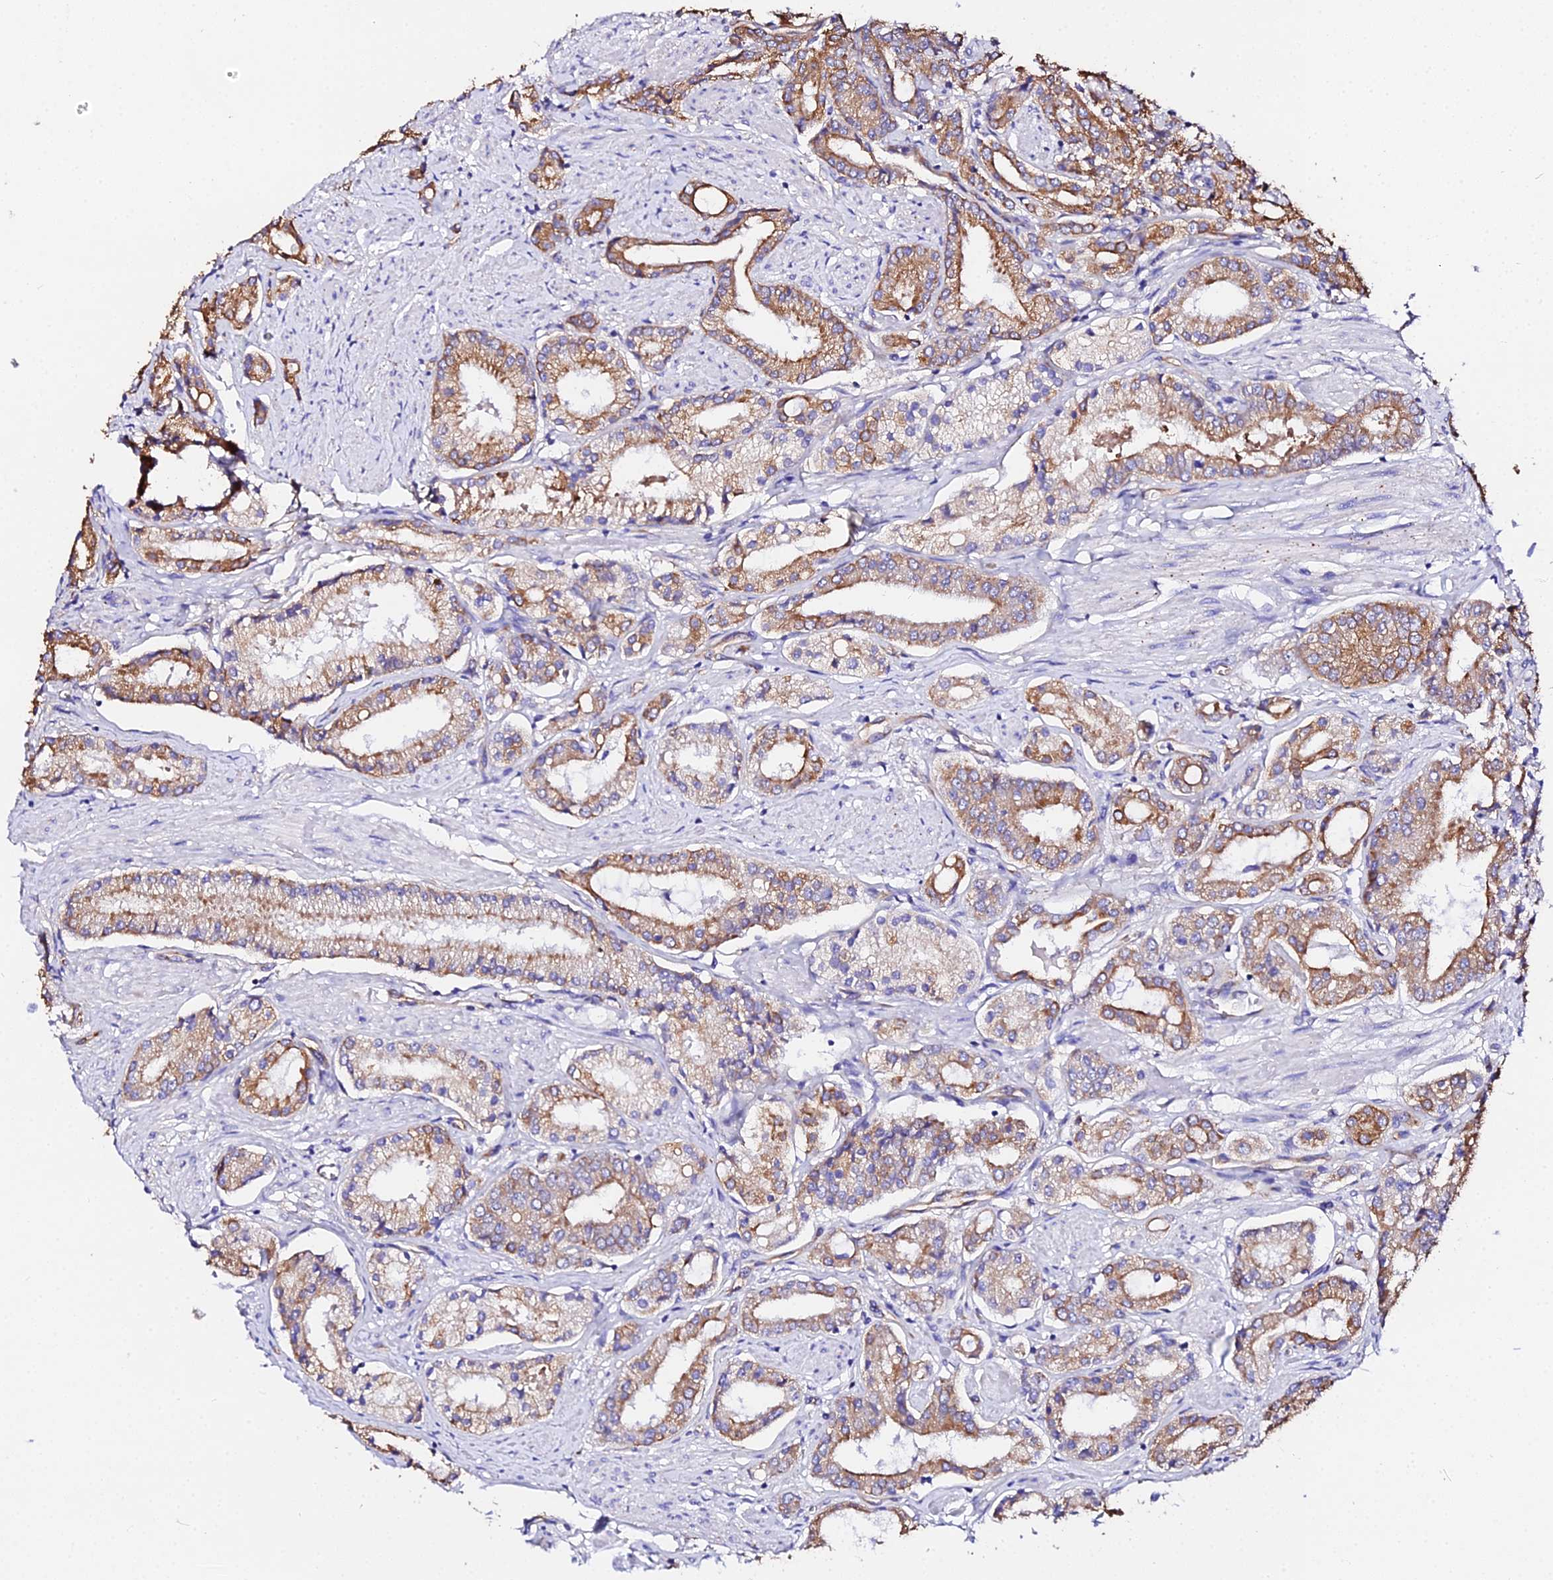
{"staining": {"intensity": "moderate", "quantity": ">75%", "location": "cytoplasmic/membranous"}, "tissue": "prostate cancer", "cell_type": "Tumor cells", "image_type": "cancer", "snomed": [{"axis": "morphology", "description": "Adenocarcinoma, High grade"}, {"axis": "topography", "description": "Prostate and seminal vesicle, NOS"}], "caption": "Protein expression by immunohistochemistry (IHC) demonstrates moderate cytoplasmic/membranous positivity in about >75% of tumor cells in prostate high-grade adenocarcinoma. The protein is stained brown, and the nuclei are stained in blue (DAB IHC with brightfield microscopy, high magnification).", "gene": "DAW1", "patient": {"sex": "male", "age": 64}}